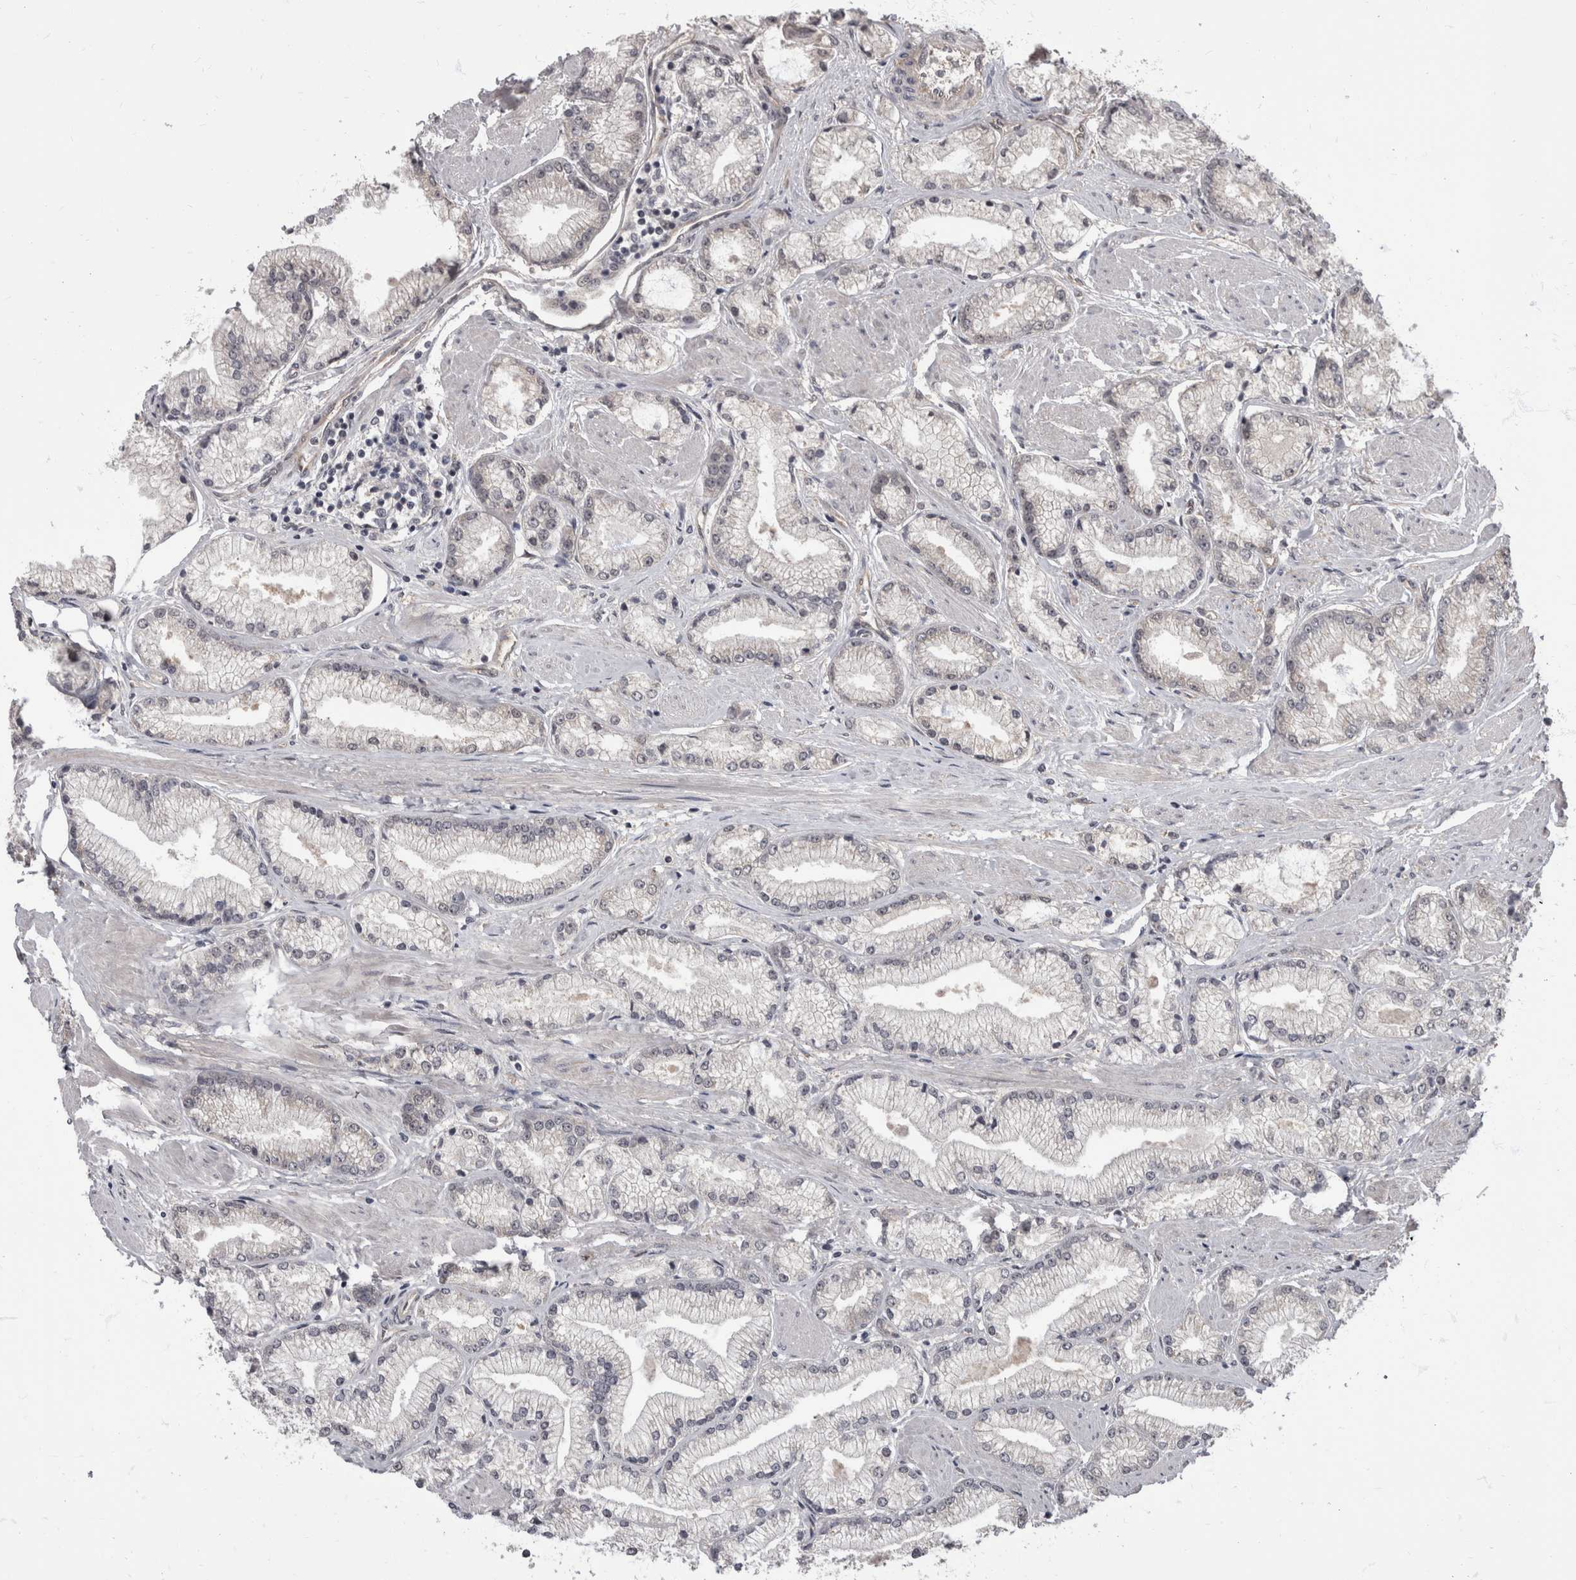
{"staining": {"intensity": "negative", "quantity": "none", "location": "none"}, "tissue": "prostate cancer", "cell_type": "Tumor cells", "image_type": "cancer", "snomed": [{"axis": "morphology", "description": "Adenocarcinoma, High grade"}, {"axis": "topography", "description": "Prostate"}], "caption": "Micrograph shows no protein expression in tumor cells of prostate cancer (adenocarcinoma (high-grade)) tissue.", "gene": "AKT3", "patient": {"sex": "male", "age": 50}}